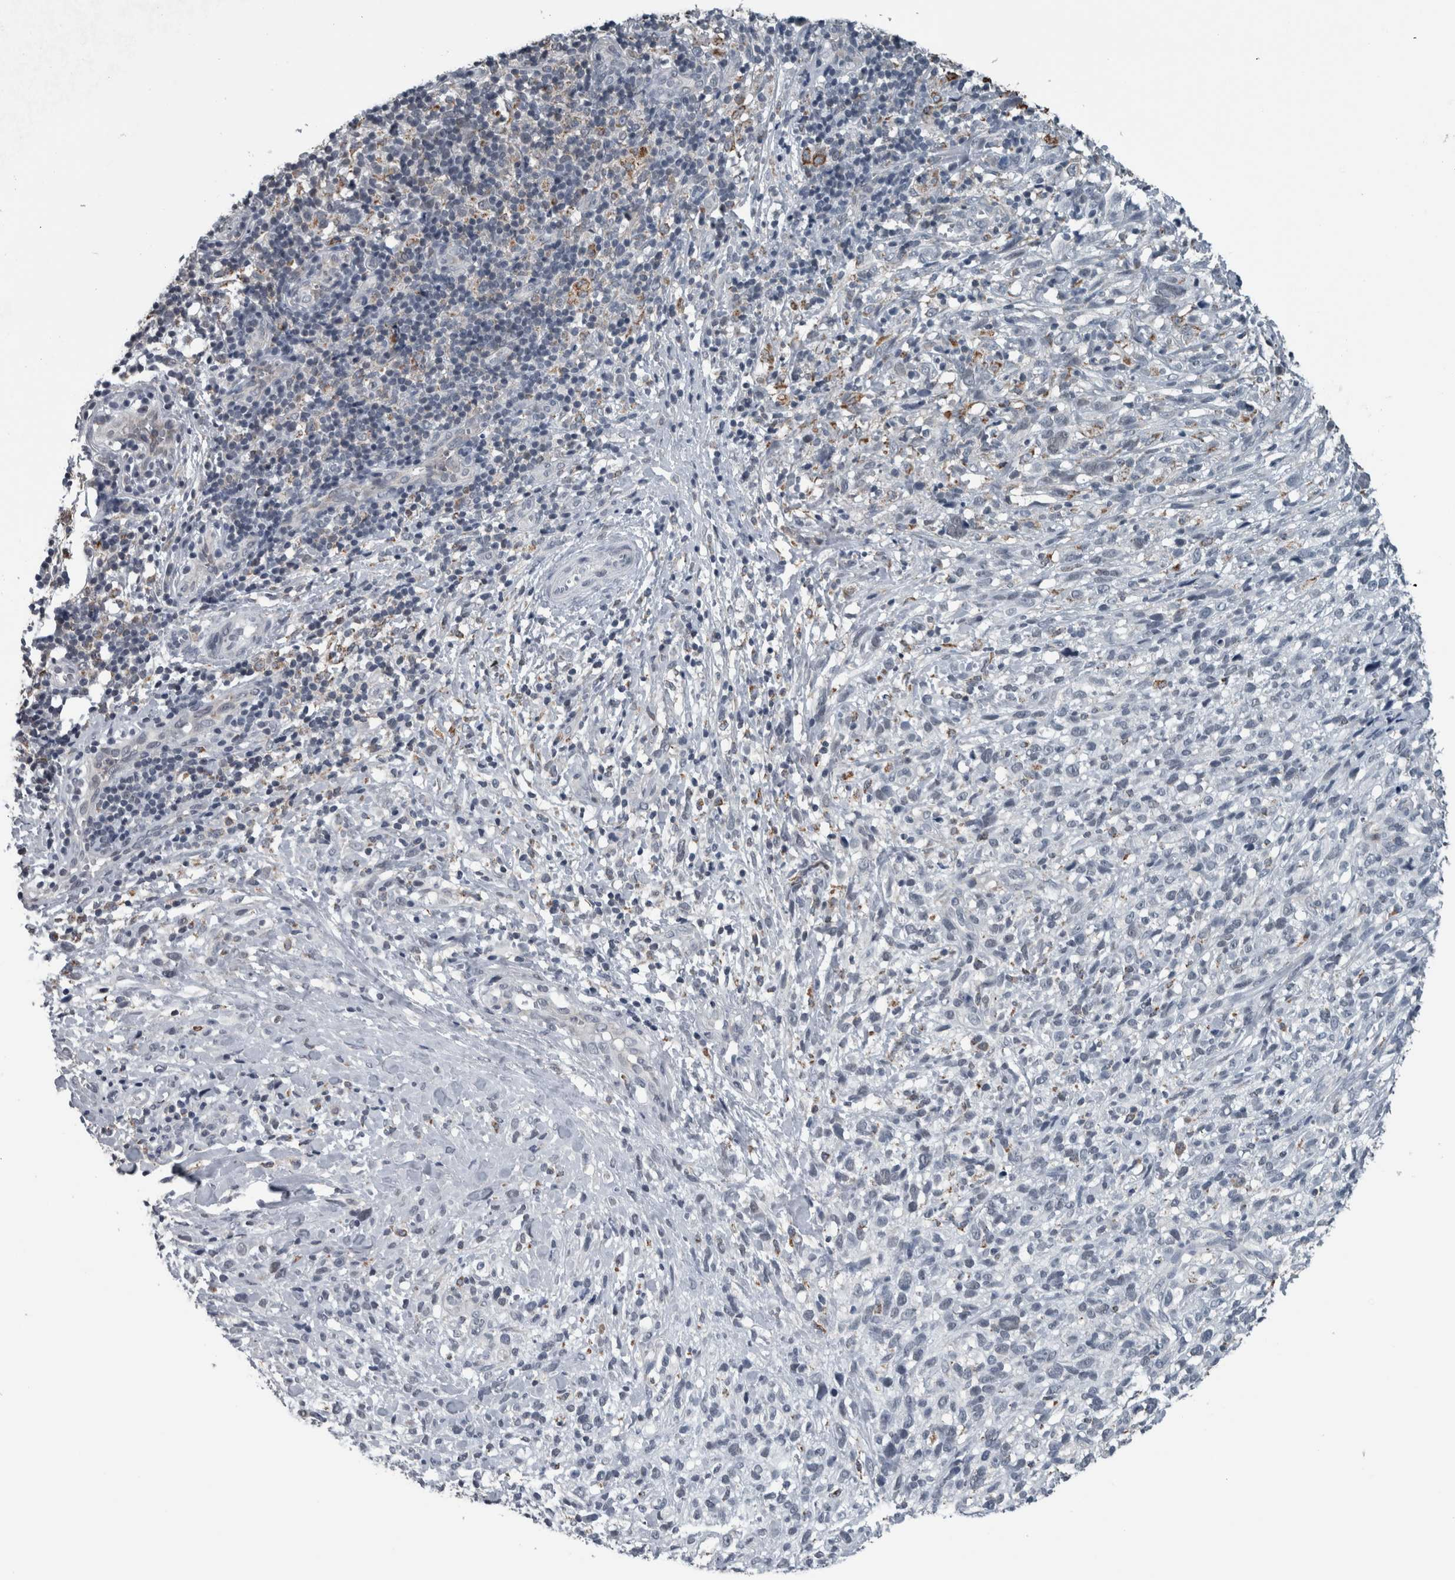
{"staining": {"intensity": "negative", "quantity": "none", "location": "none"}, "tissue": "melanoma", "cell_type": "Tumor cells", "image_type": "cancer", "snomed": [{"axis": "morphology", "description": "Malignant melanoma, NOS"}, {"axis": "topography", "description": "Skin"}], "caption": "An IHC micrograph of malignant melanoma is shown. There is no staining in tumor cells of malignant melanoma.", "gene": "ACSF2", "patient": {"sex": "female", "age": 55}}